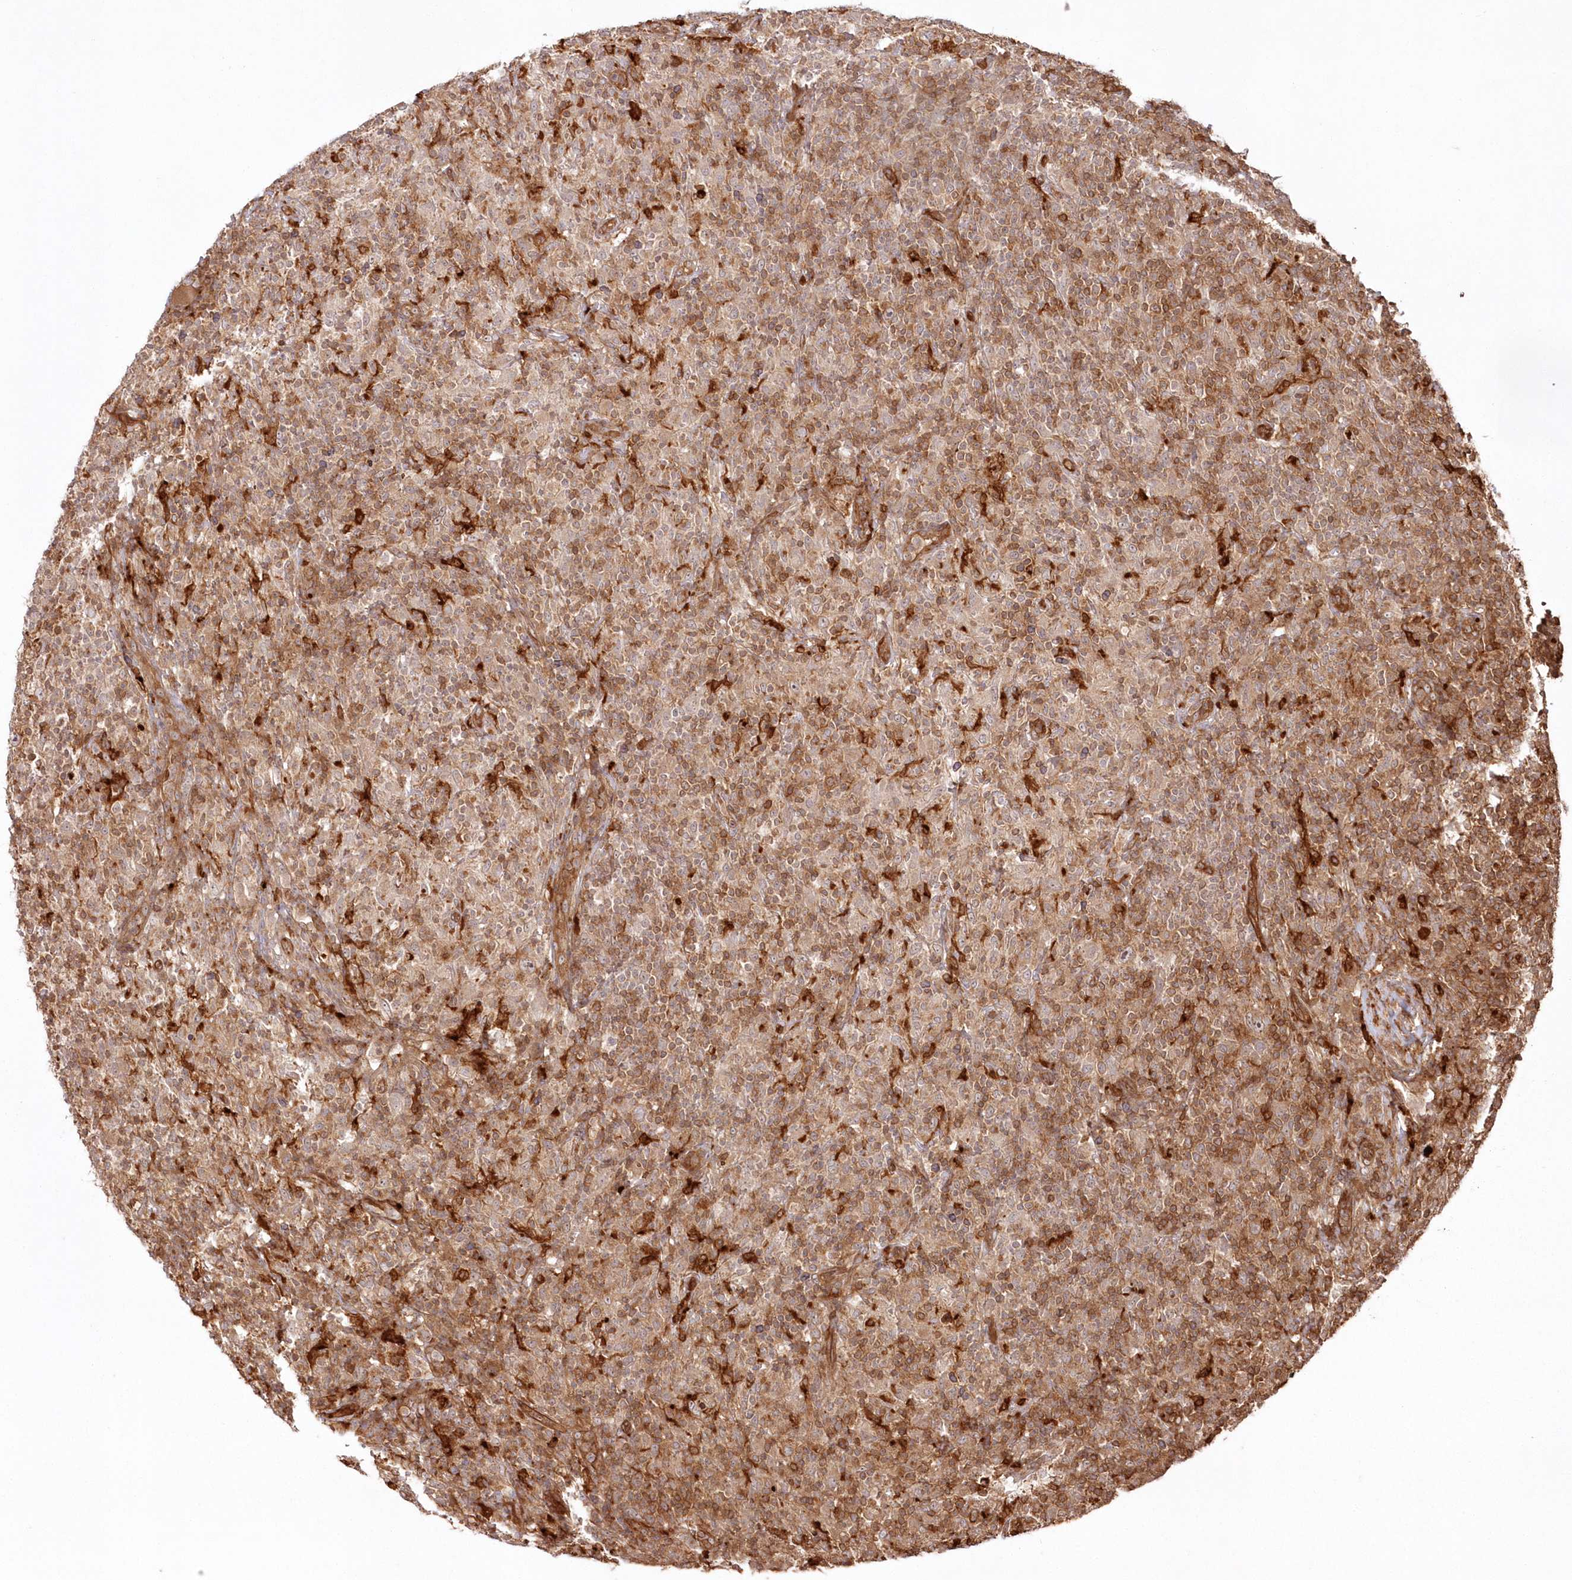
{"staining": {"intensity": "weak", "quantity": ">75%", "location": "cytoplasmic/membranous"}, "tissue": "lymphoma", "cell_type": "Tumor cells", "image_type": "cancer", "snomed": [{"axis": "morphology", "description": "Hodgkin's disease, NOS"}, {"axis": "topography", "description": "Lymph node"}], "caption": "Hodgkin's disease stained with DAB (3,3'-diaminobenzidine) immunohistochemistry (IHC) reveals low levels of weak cytoplasmic/membranous staining in about >75% of tumor cells. The staining was performed using DAB to visualize the protein expression in brown, while the nuclei were stained in blue with hematoxylin (Magnification: 20x).", "gene": "RGCC", "patient": {"sex": "male", "age": 70}}